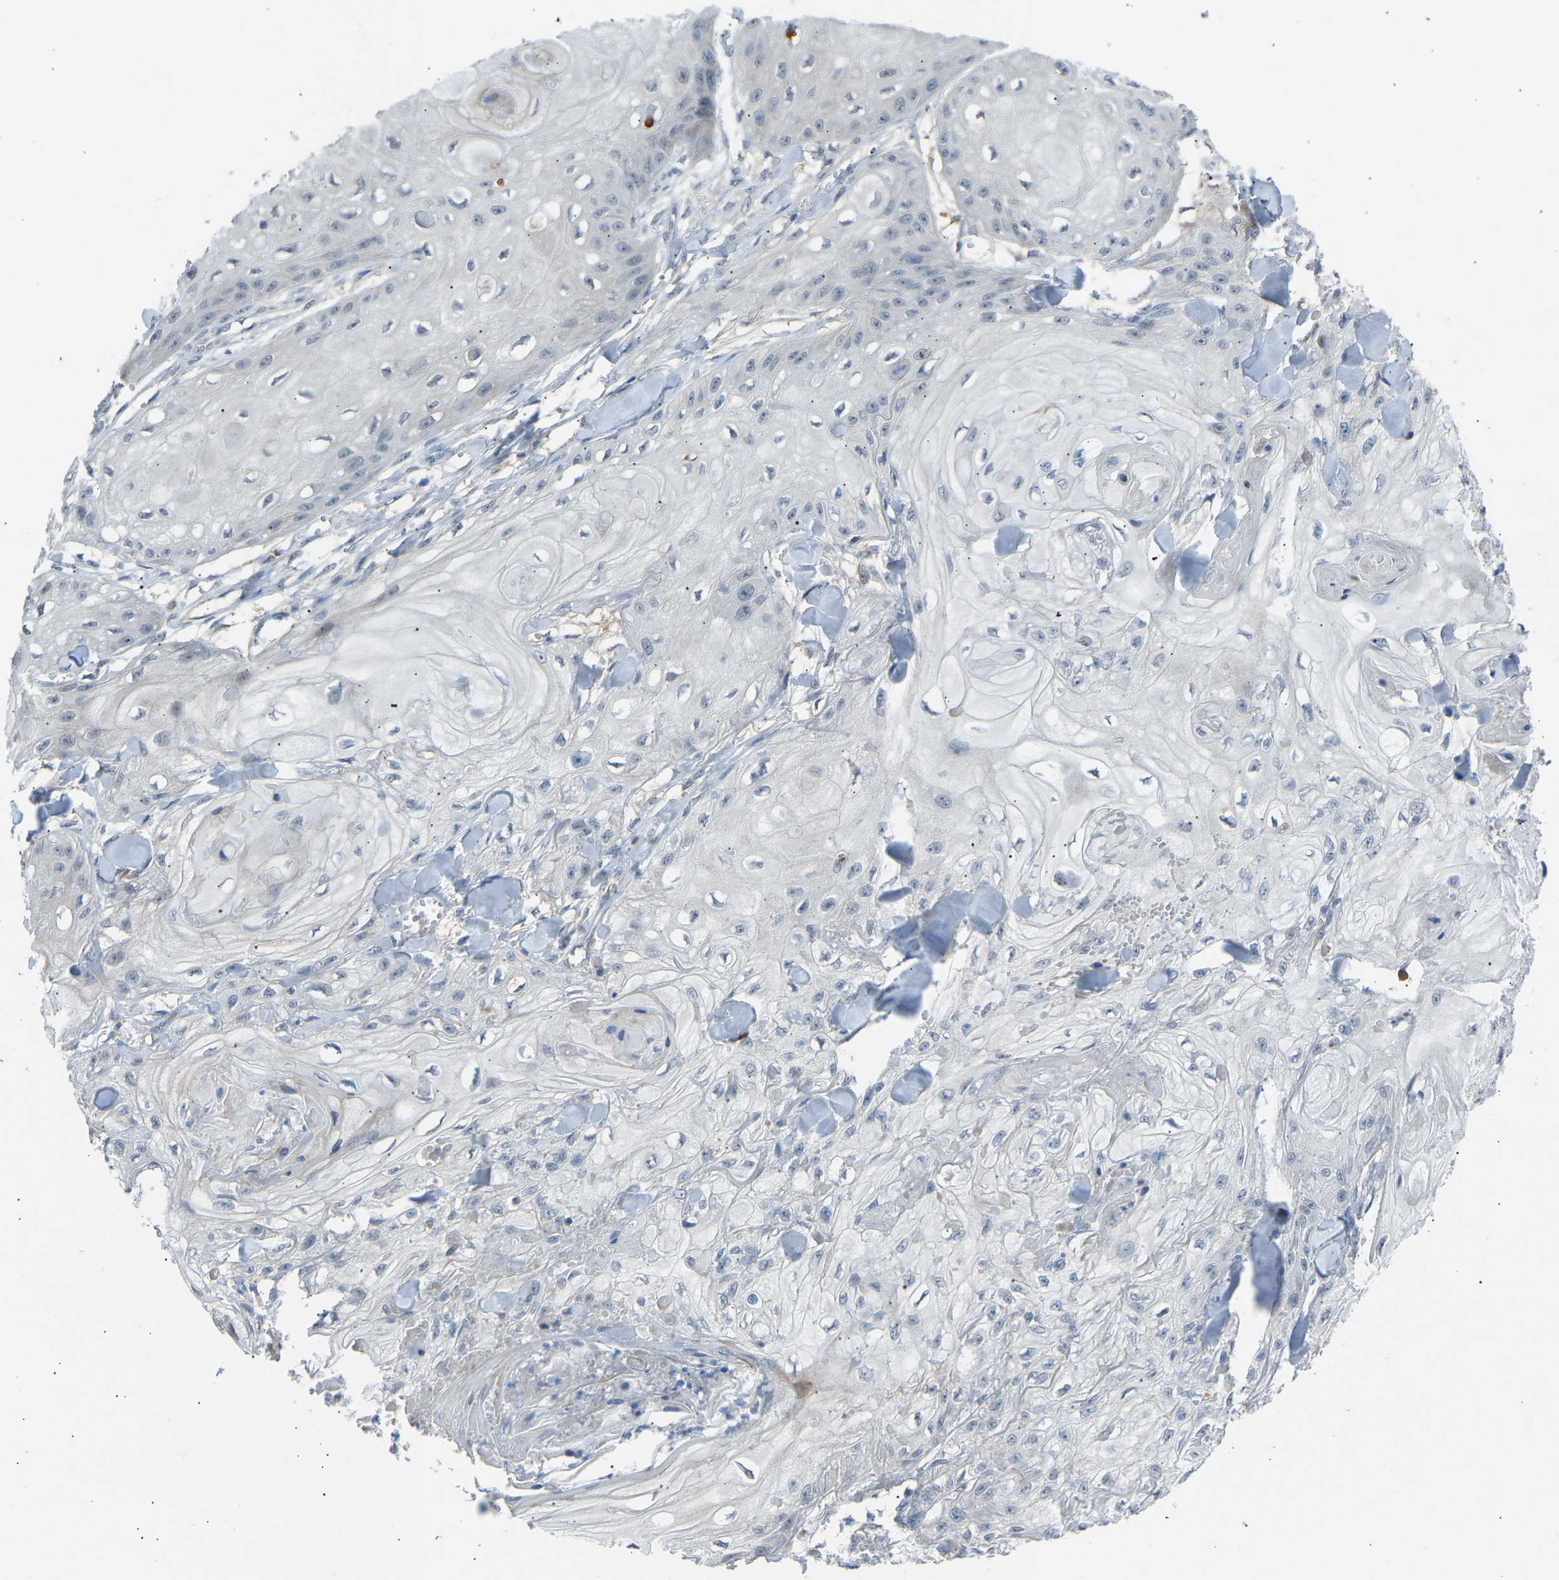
{"staining": {"intensity": "negative", "quantity": "none", "location": "none"}, "tissue": "skin cancer", "cell_type": "Tumor cells", "image_type": "cancer", "snomed": [{"axis": "morphology", "description": "Squamous cell carcinoma, NOS"}, {"axis": "topography", "description": "Skin"}], "caption": "Skin squamous cell carcinoma was stained to show a protein in brown. There is no significant expression in tumor cells.", "gene": "VPS41", "patient": {"sex": "male", "age": 74}}